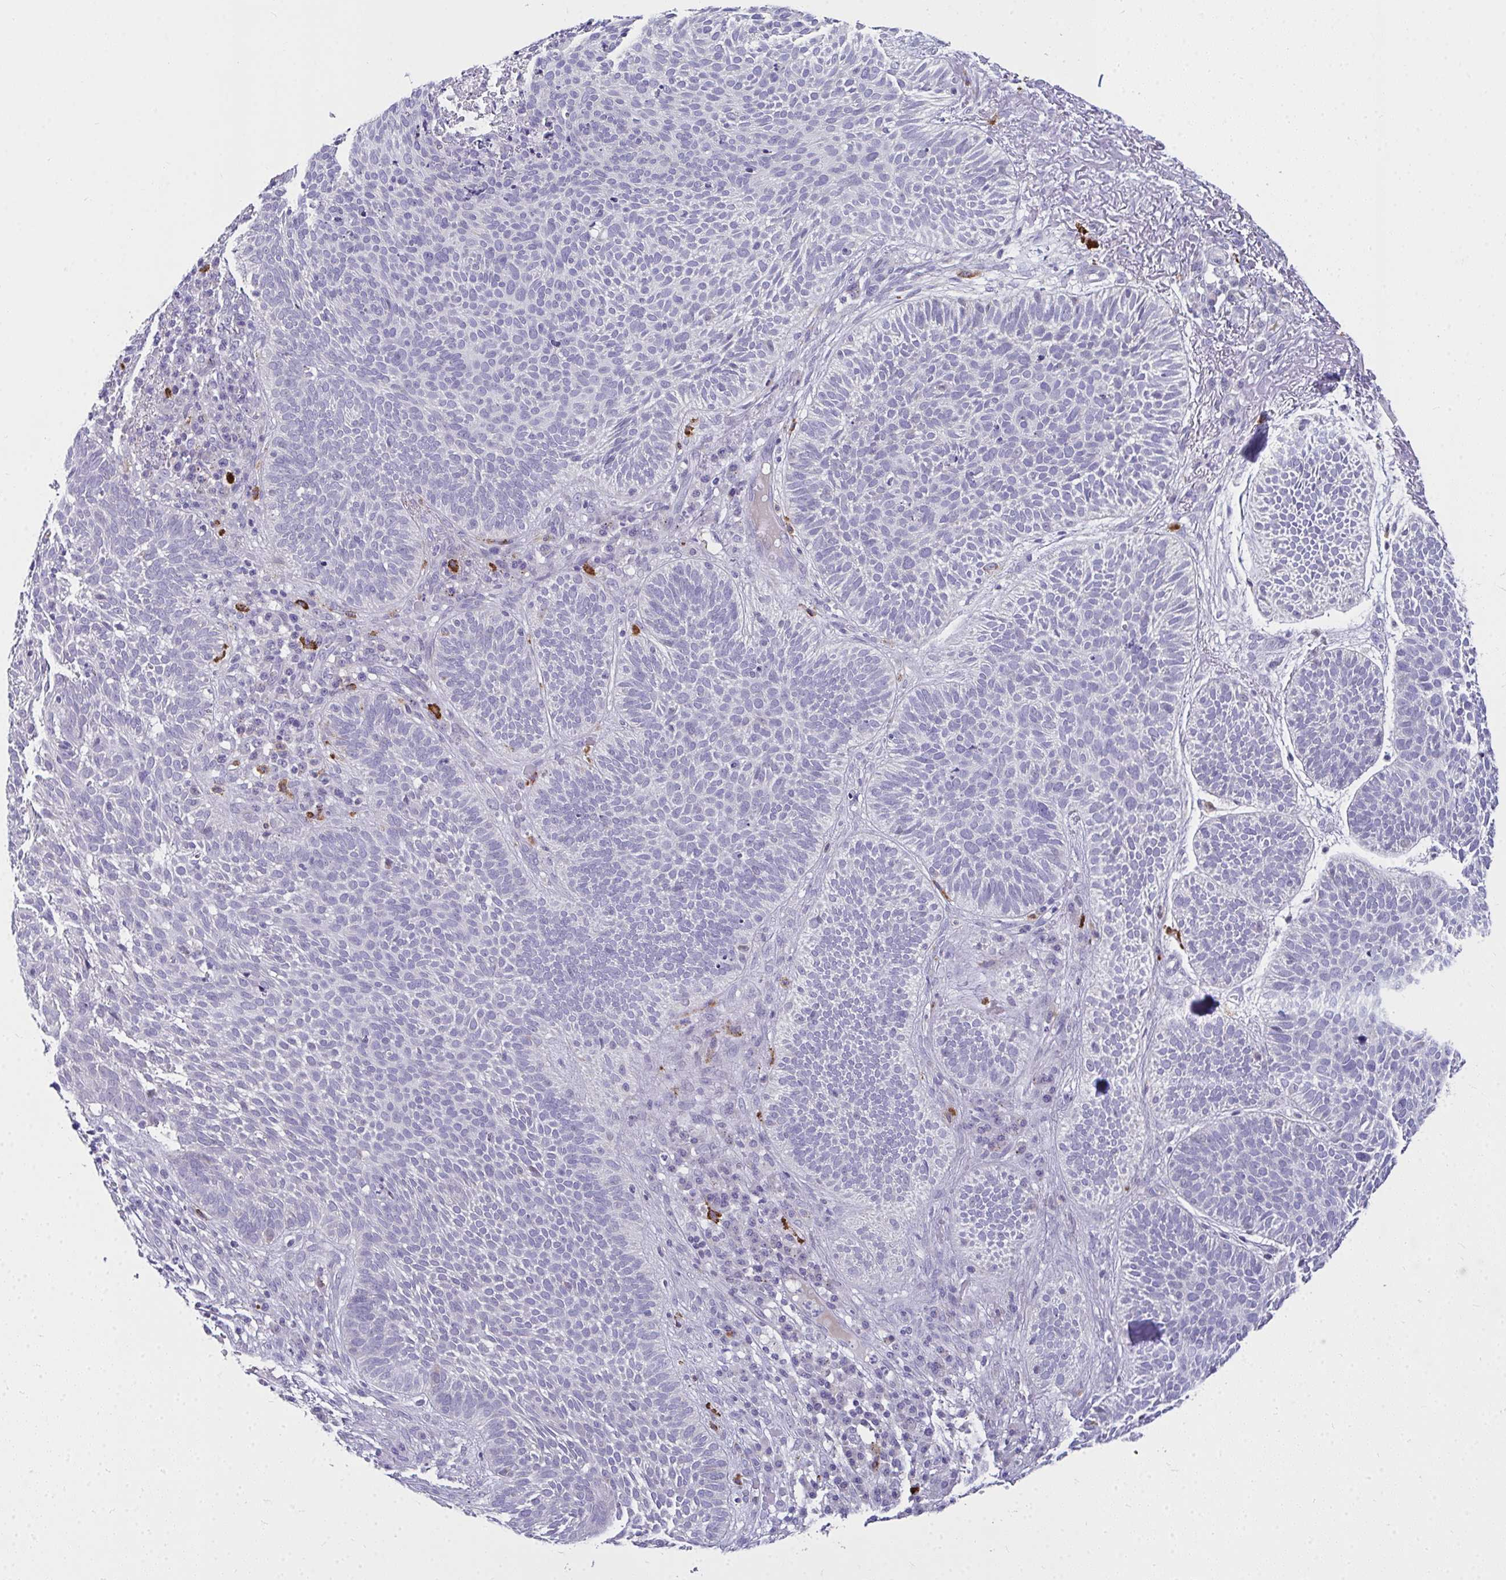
{"staining": {"intensity": "negative", "quantity": "none", "location": "none"}, "tissue": "skin cancer", "cell_type": "Tumor cells", "image_type": "cancer", "snomed": [{"axis": "morphology", "description": "Basal cell carcinoma"}, {"axis": "topography", "description": "Skin"}, {"axis": "topography", "description": "Skin of face"}], "caption": "This is a histopathology image of immunohistochemistry staining of basal cell carcinoma (skin), which shows no expression in tumor cells. The staining was performed using DAB (3,3'-diaminobenzidine) to visualize the protein expression in brown, while the nuclei were stained in blue with hematoxylin (Magnification: 20x).", "gene": "TSBP1", "patient": {"sex": "female", "age": 82}}